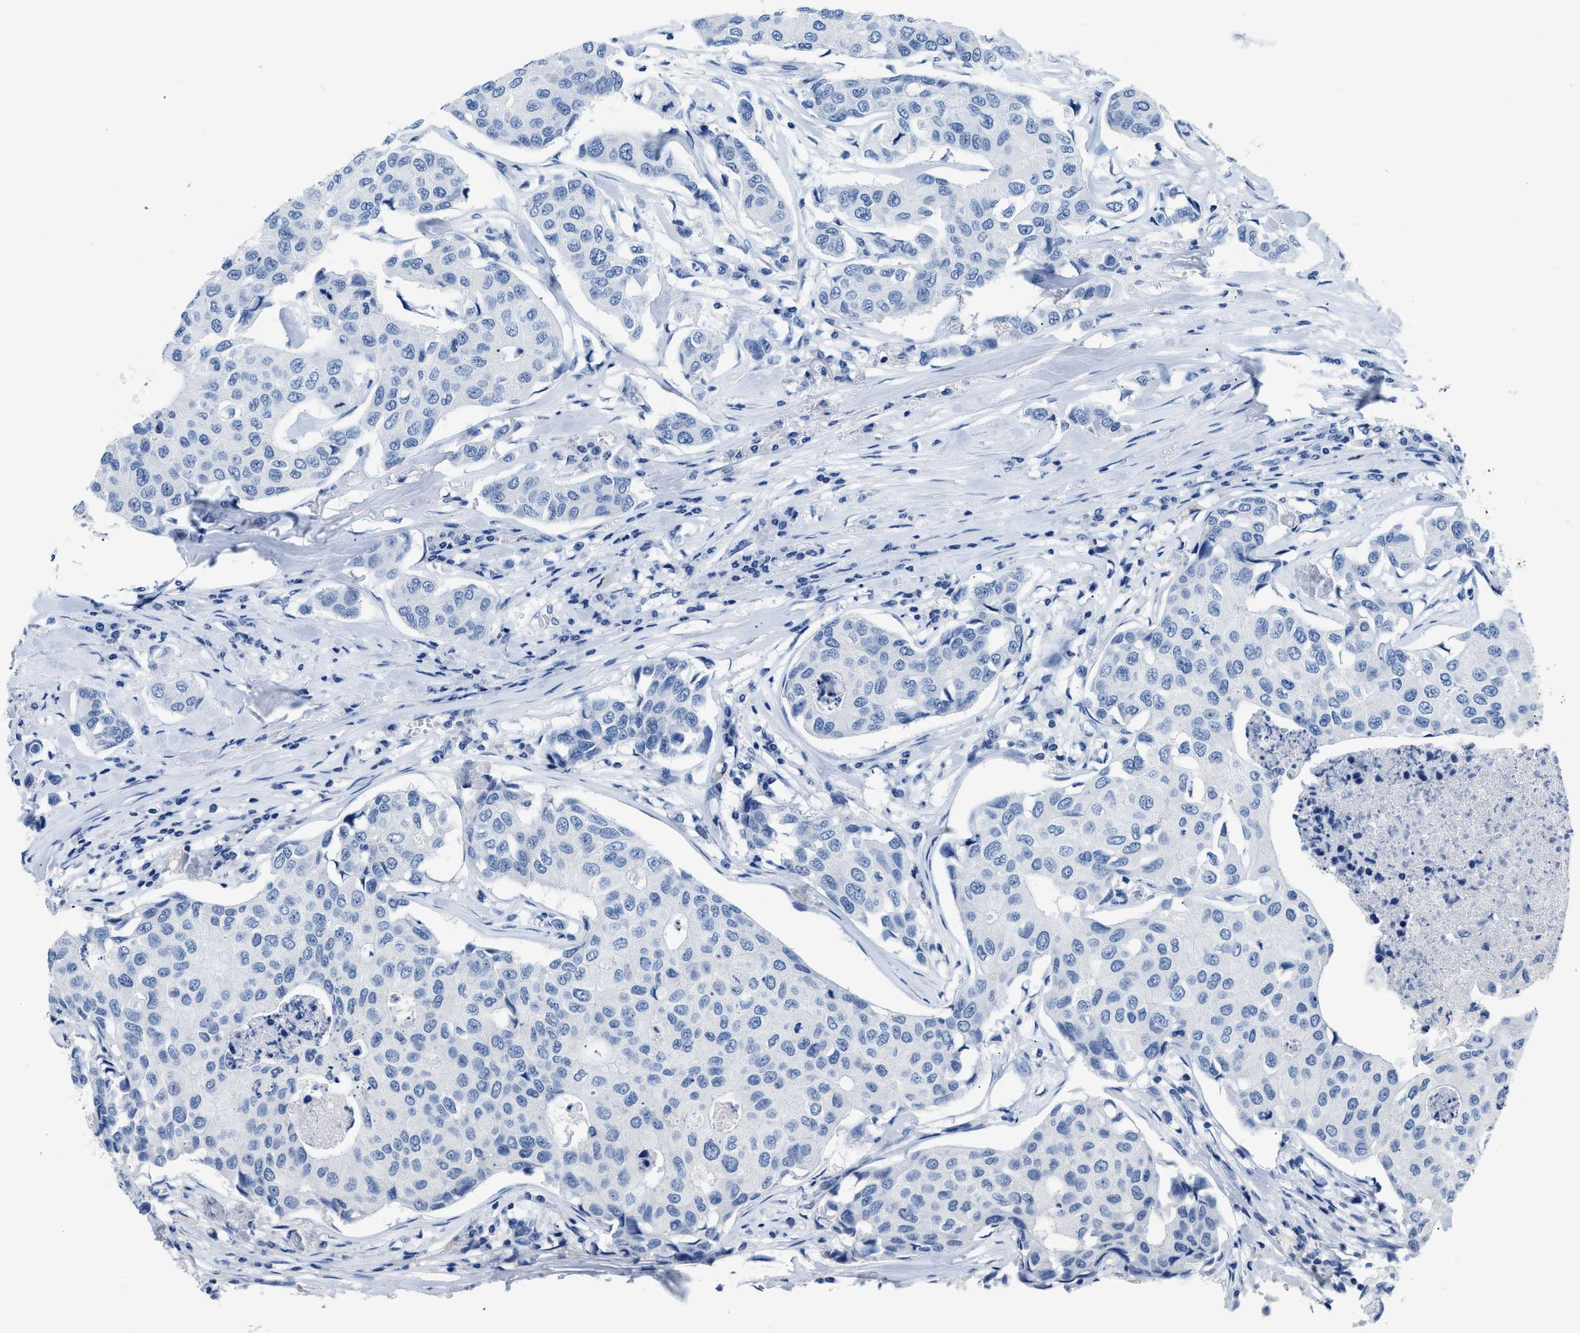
{"staining": {"intensity": "negative", "quantity": "none", "location": "none"}, "tissue": "breast cancer", "cell_type": "Tumor cells", "image_type": "cancer", "snomed": [{"axis": "morphology", "description": "Duct carcinoma"}, {"axis": "topography", "description": "Breast"}], "caption": "The micrograph displays no staining of tumor cells in breast infiltrating ductal carcinoma.", "gene": "NFATC2", "patient": {"sex": "female", "age": 80}}